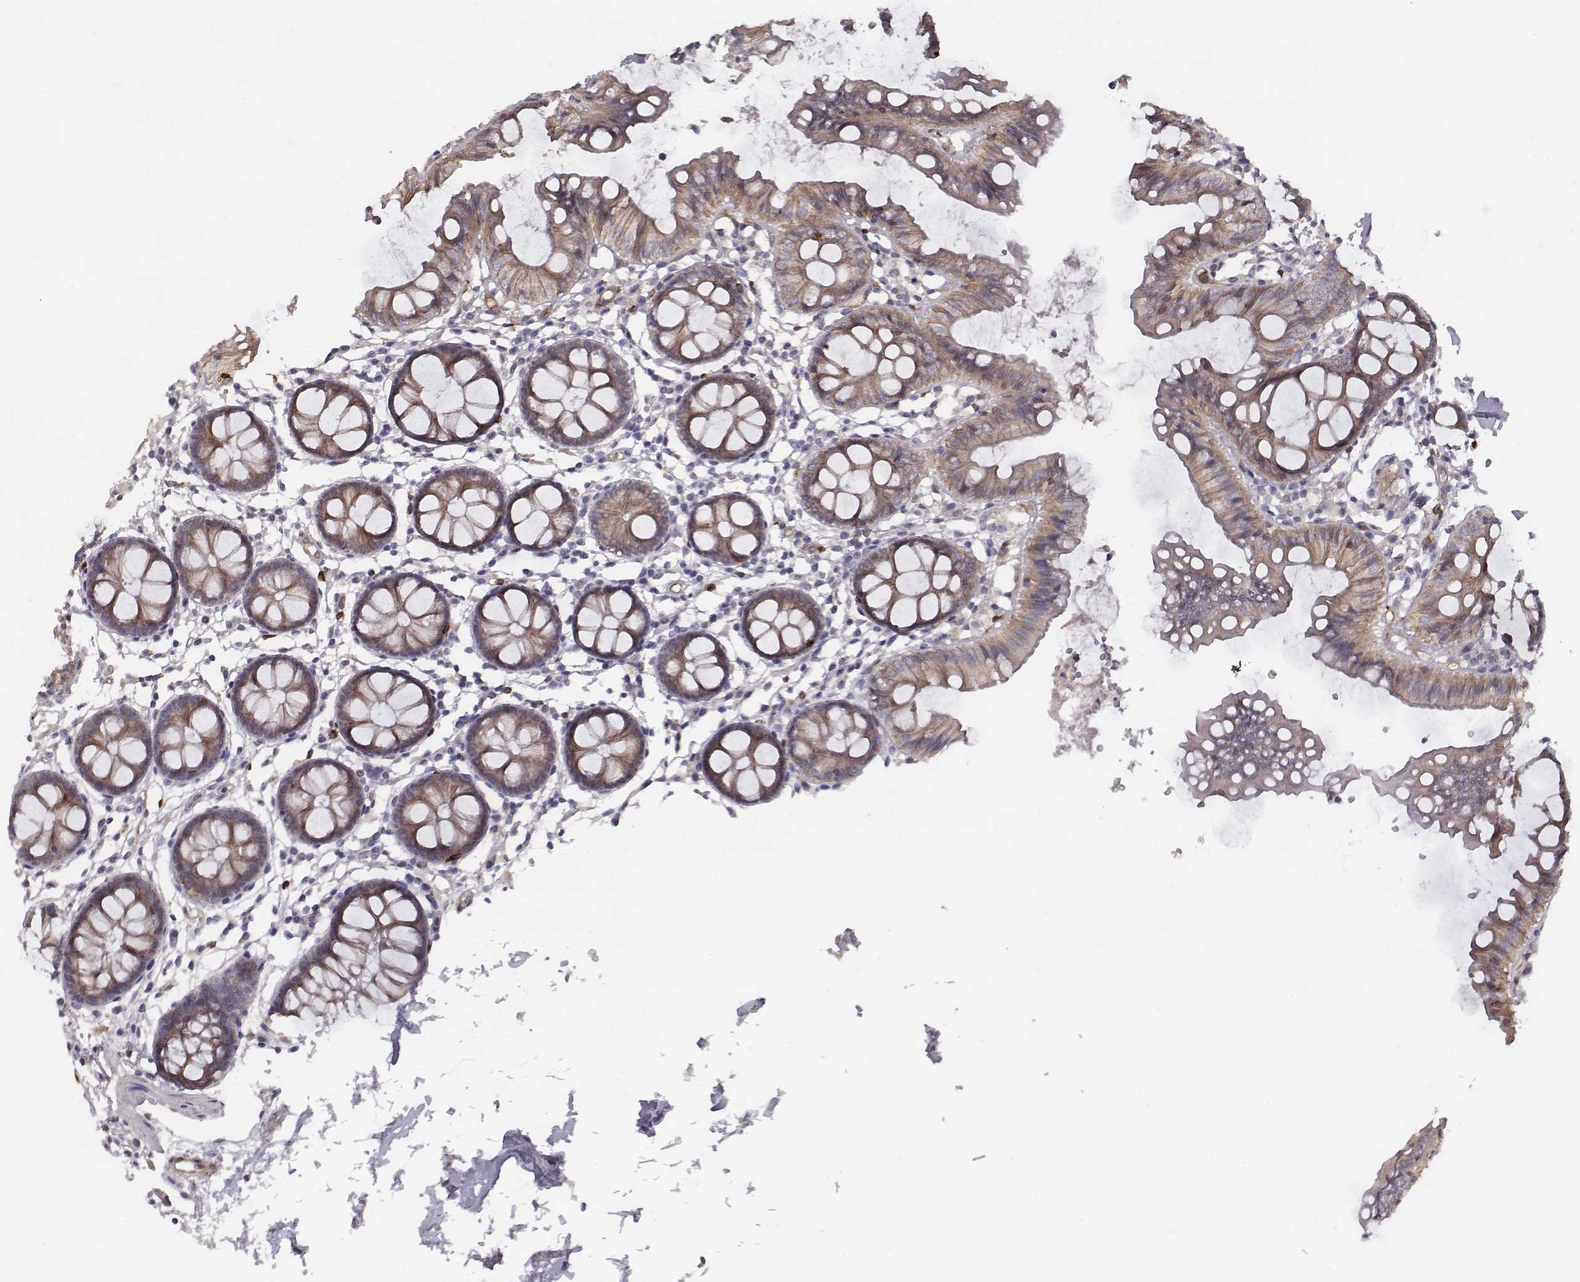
{"staining": {"intensity": "strong", "quantity": ">75%", "location": "cytoplasmic/membranous"}, "tissue": "colon", "cell_type": "Endothelial cells", "image_type": "normal", "snomed": [{"axis": "morphology", "description": "Normal tissue, NOS"}, {"axis": "topography", "description": "Colon"}], "caption": "DAB (3,3'-diaminobenzidine) immunohistochemical staining of unremarkable human colon exhibits strong cytoplasmic/membranous protein expression in about >75% of endothelial cells. (brown staining indicates protein expression, while blue staining denotes nuclei).", "gene": "ISYNA1", "patient": {"sex": "female", "age": 84}}